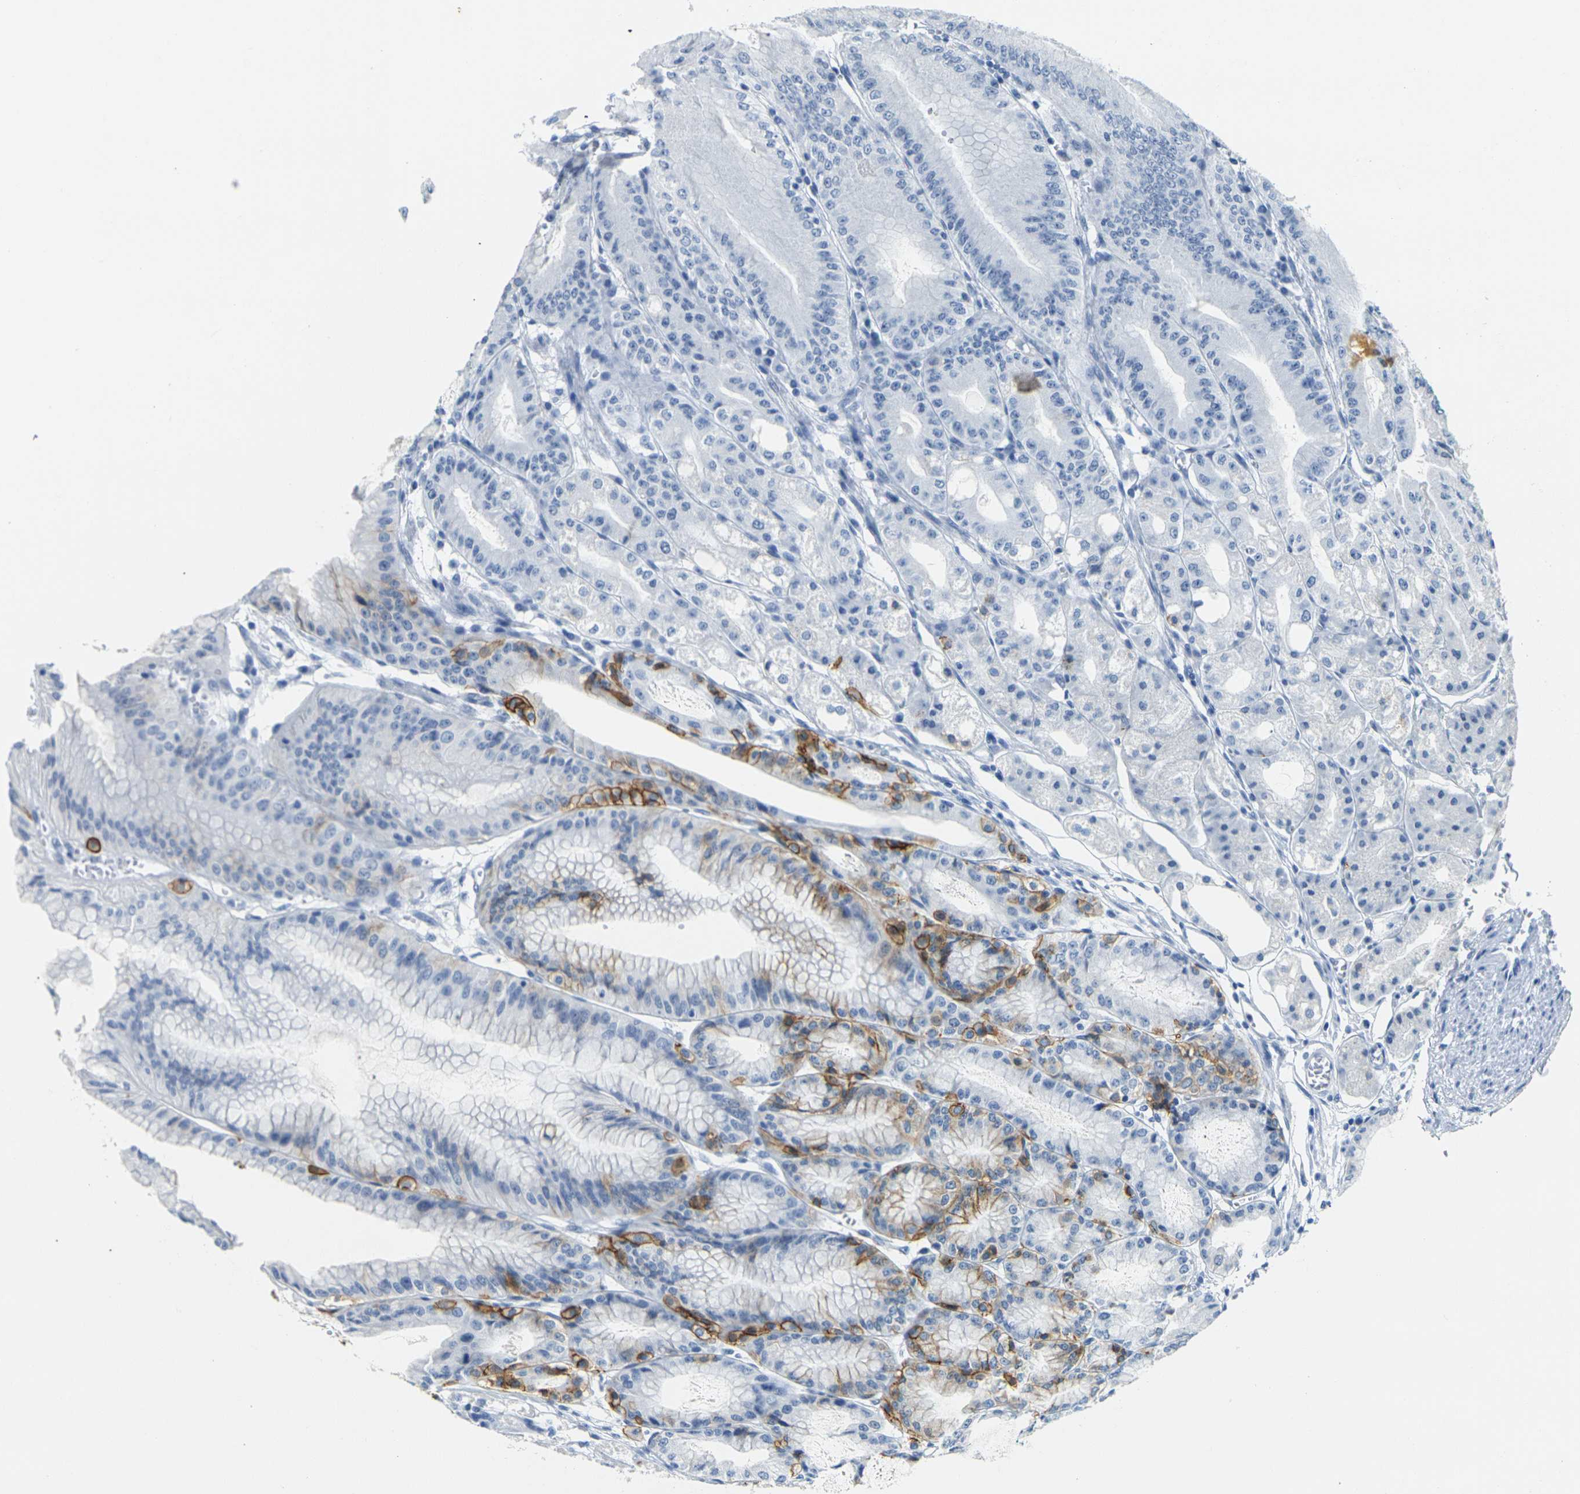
{"staining": {"intensity": "moderate", "quantity": "<25%", "location": "cytoplasmic/membranous"}, "tissue": "stomach", "cell_type": "Glandular cells", "image_type": "normal", "snomed": [{"axis": "morphology", "description": "Normal tissue, NOS"}, {"axis": "topography", "description": "Stomach, lower"}], "caption": "Brown immunohistochemical staining in normal stomach reveals moderate cytoplasmic/membranous positivity in approximately <25% of glandular cells.", "gene": "CLDN7", "patient": {"sex": "male", "age": 71}}